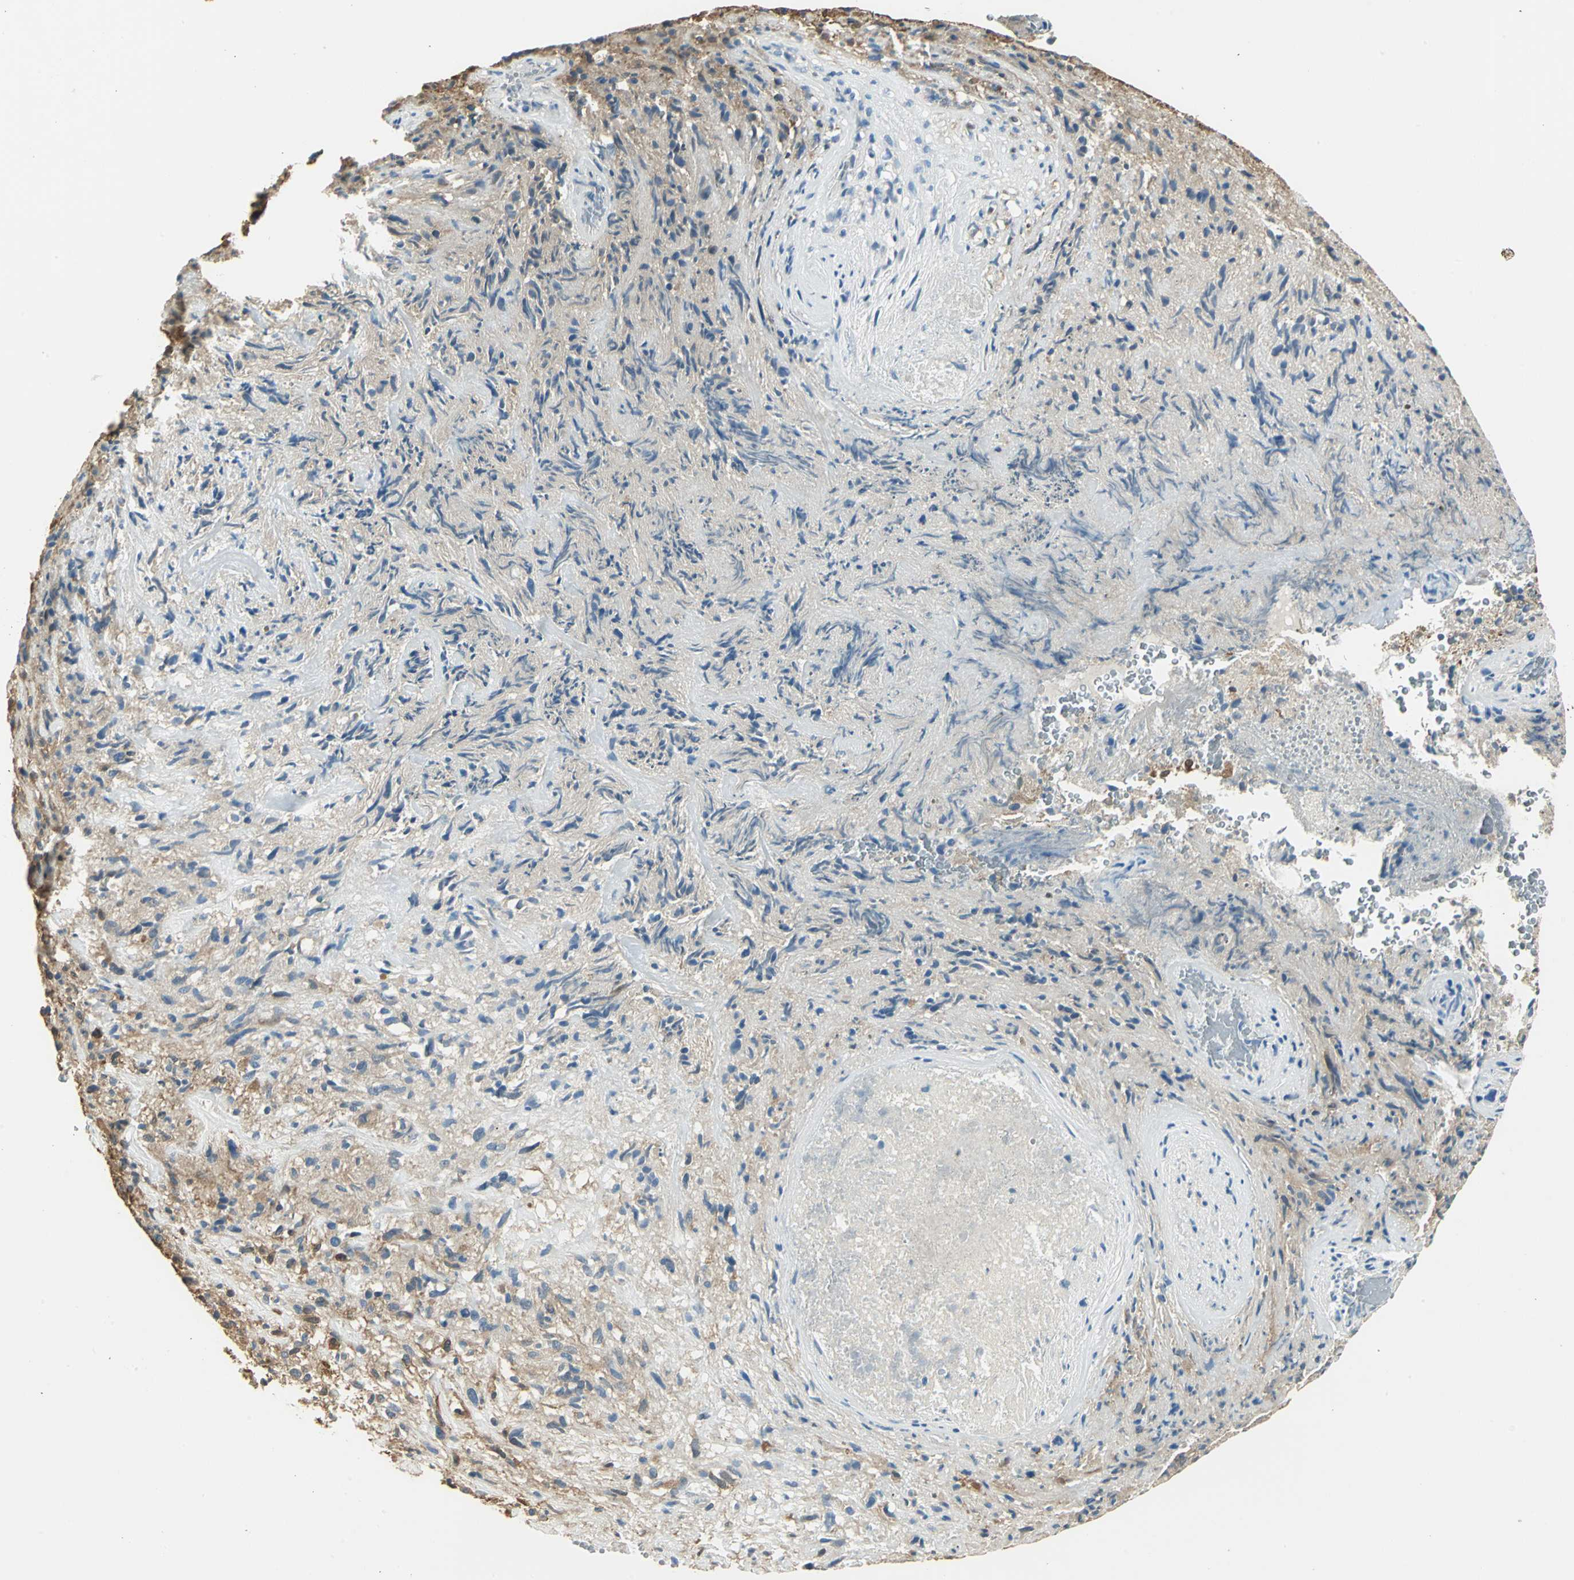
{"staining": {"intensity": "moderate", "quantity": "<25%", "location": "cytoplasmic/membranous"}, "tissue": "glioma", "cell_type": "Tumor cells", "image_type": "cancer", "snomed": [{"axis": "morphology", "description": "Normal tissue, NOS"}, {"axis": "morphology", "description": "Glioma, malignant, High grade"}, {"axis": "topography", "description": "Cerebral cortex"}], "caption": "High-power microscopy captured an immunohistochemistry (IHC) photomicrograph of glioma, revealing moderate cytoplasmic/membranous expression in about <25% of tumor cells.", "gene": "UCHL1", "patient": {"sex": "male", "age": 75}}